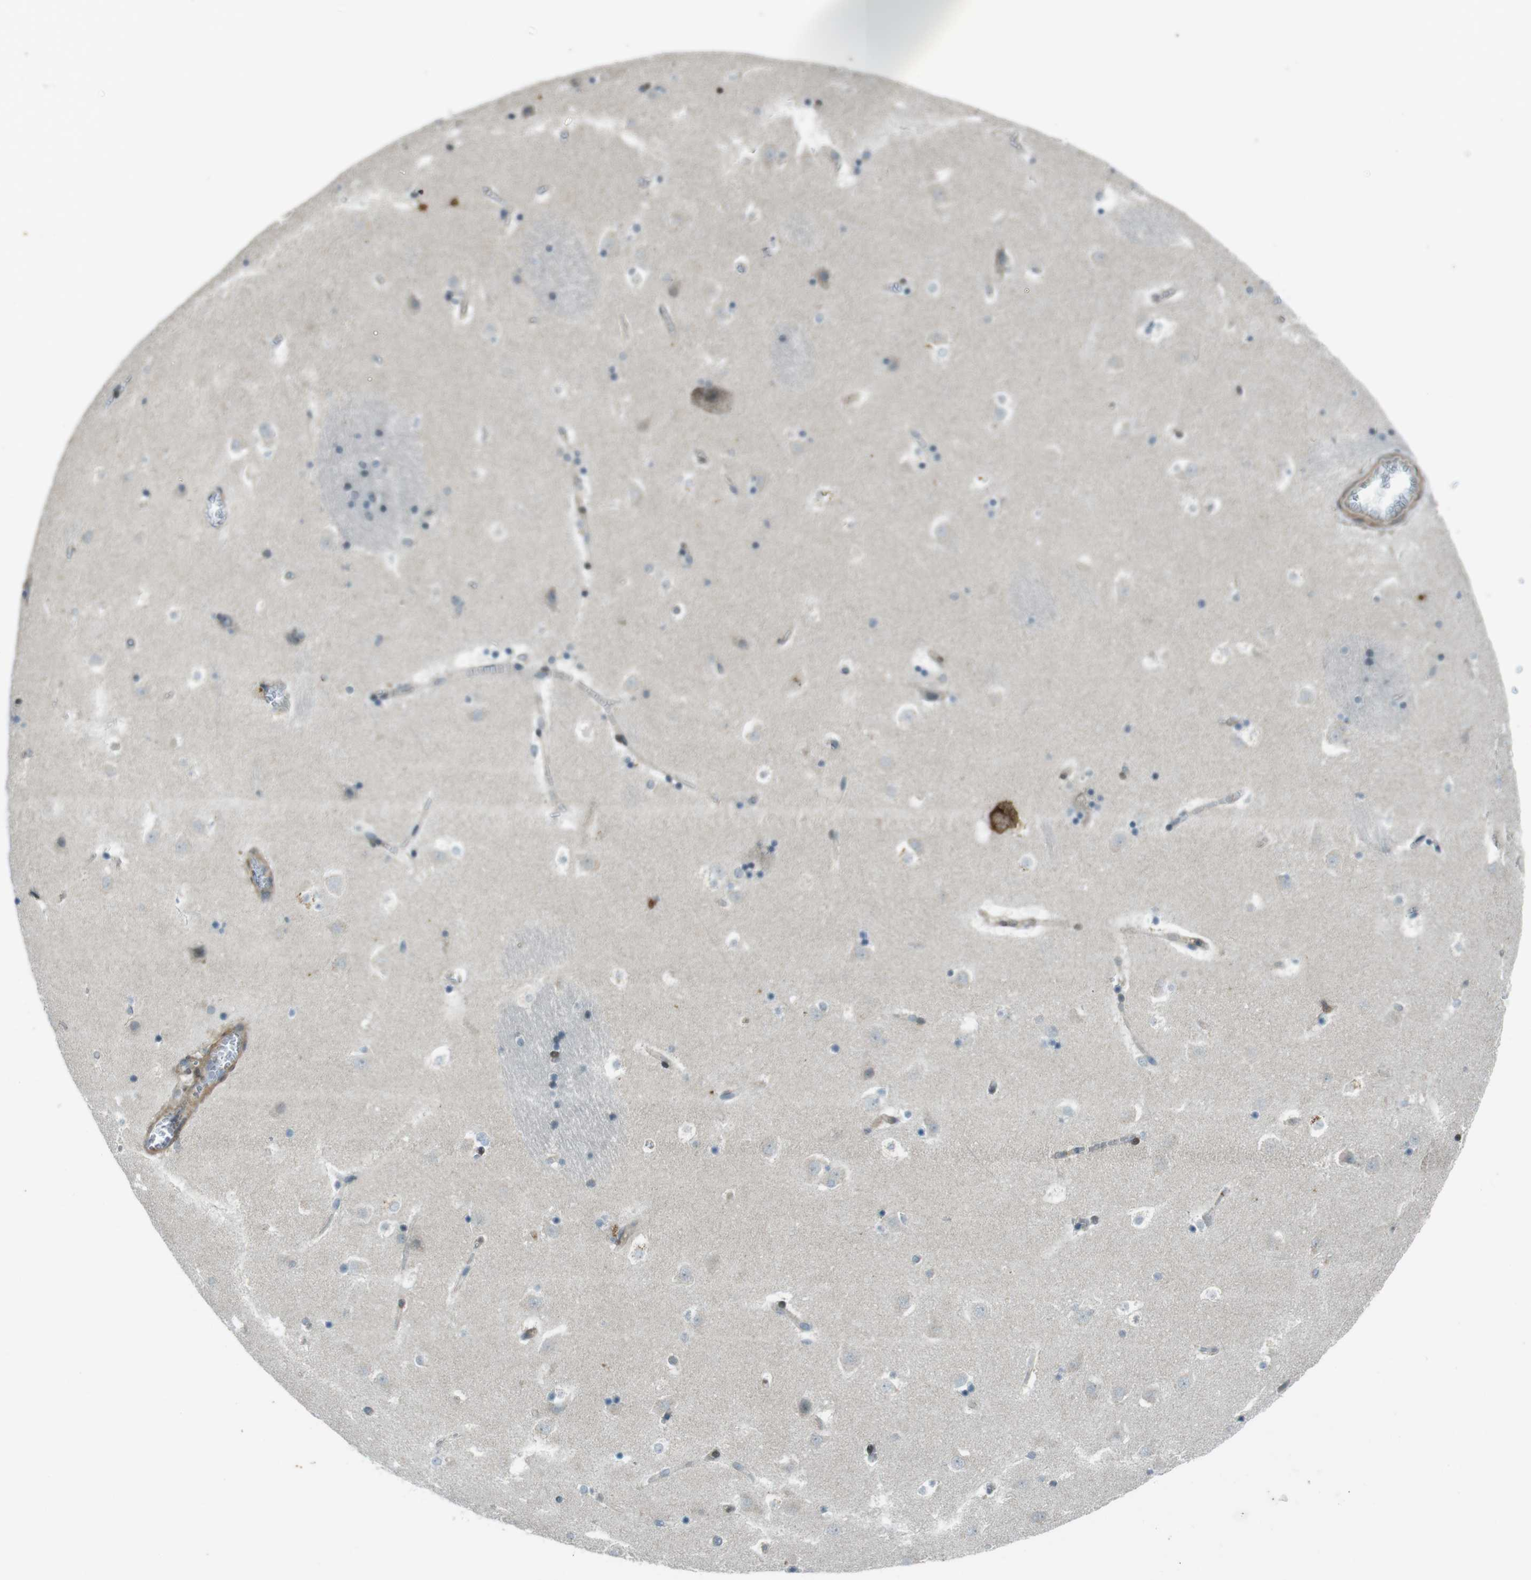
{"staining": {"intensity": "weak", "quantity": "<25%", "location": "cytoplasmic/membranous"}, "tissue": "caudate", "cell_type": "Glial cells", "image_type": "normal", "snomed": [{"axis": "morphology", "description": "Normal tissue, NOS"}, {"axis": "topography", "description": "Lateral ventricle wall"}], "caption": "A high-resolution micrograph shows immunohistochemistry (IHC) staining of benign caudate, which shows no significant staining in glial cells.", "gene": "ZYX", "patient": {"sex": "male", "age": 45}}